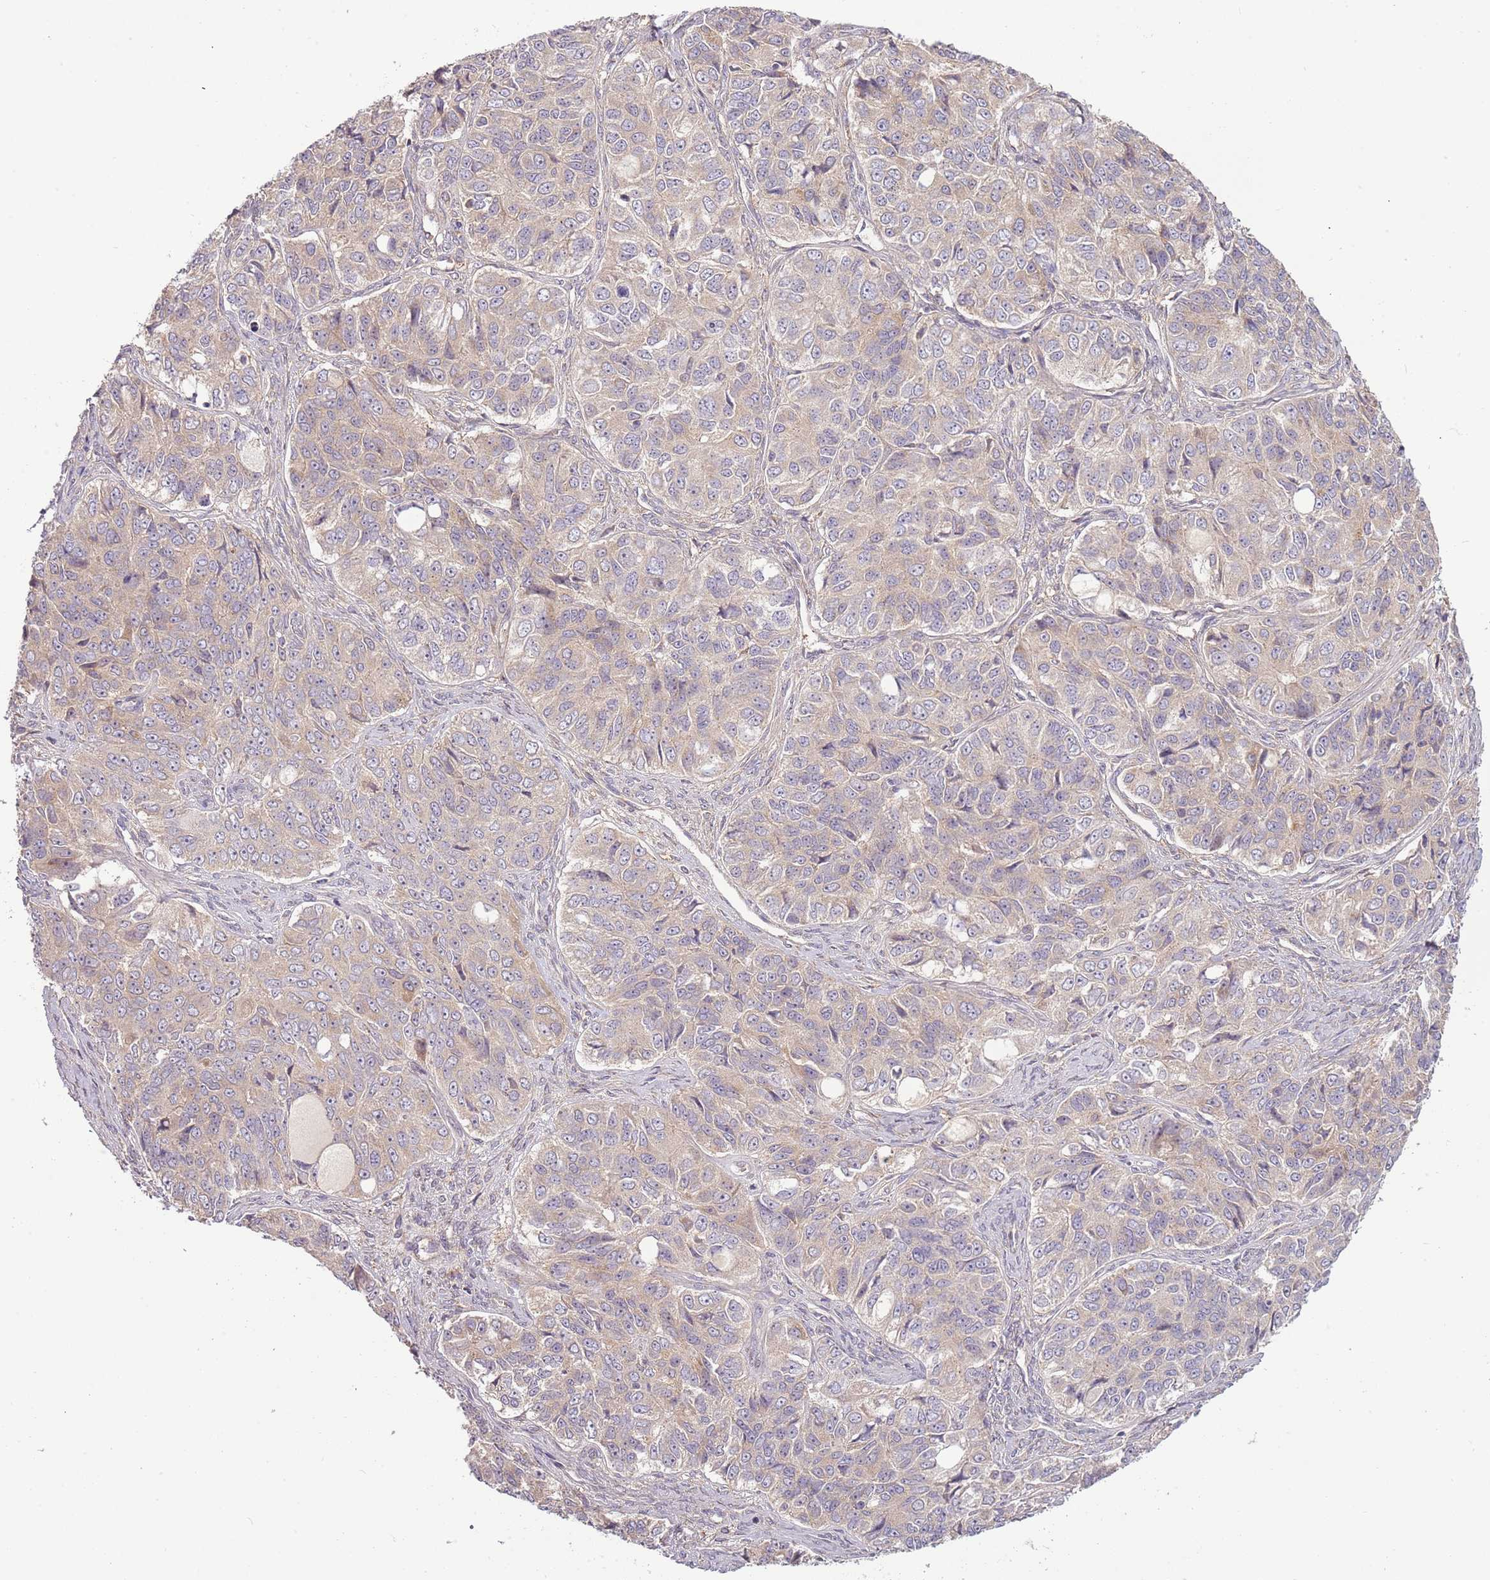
{"staining": {"intensity": "negative", "quantity": "none", "location": "none"}, "tissue": "ovarian cancer", "cell_type": "Tumor cells", "image_type": "cancer", "snomed": [{"axis": "morphology", "description": "Carcinoma, endometroid"}, {"axis": "topography", "description": "Ovary"}], "caption": "Ovarian cancer (endometroid carcinoma) was stained to show a protein in brown. There is no significant positivity in tumor cells.", "gene": "RNF128", "patient": {"sex": "female", "age": 51}}